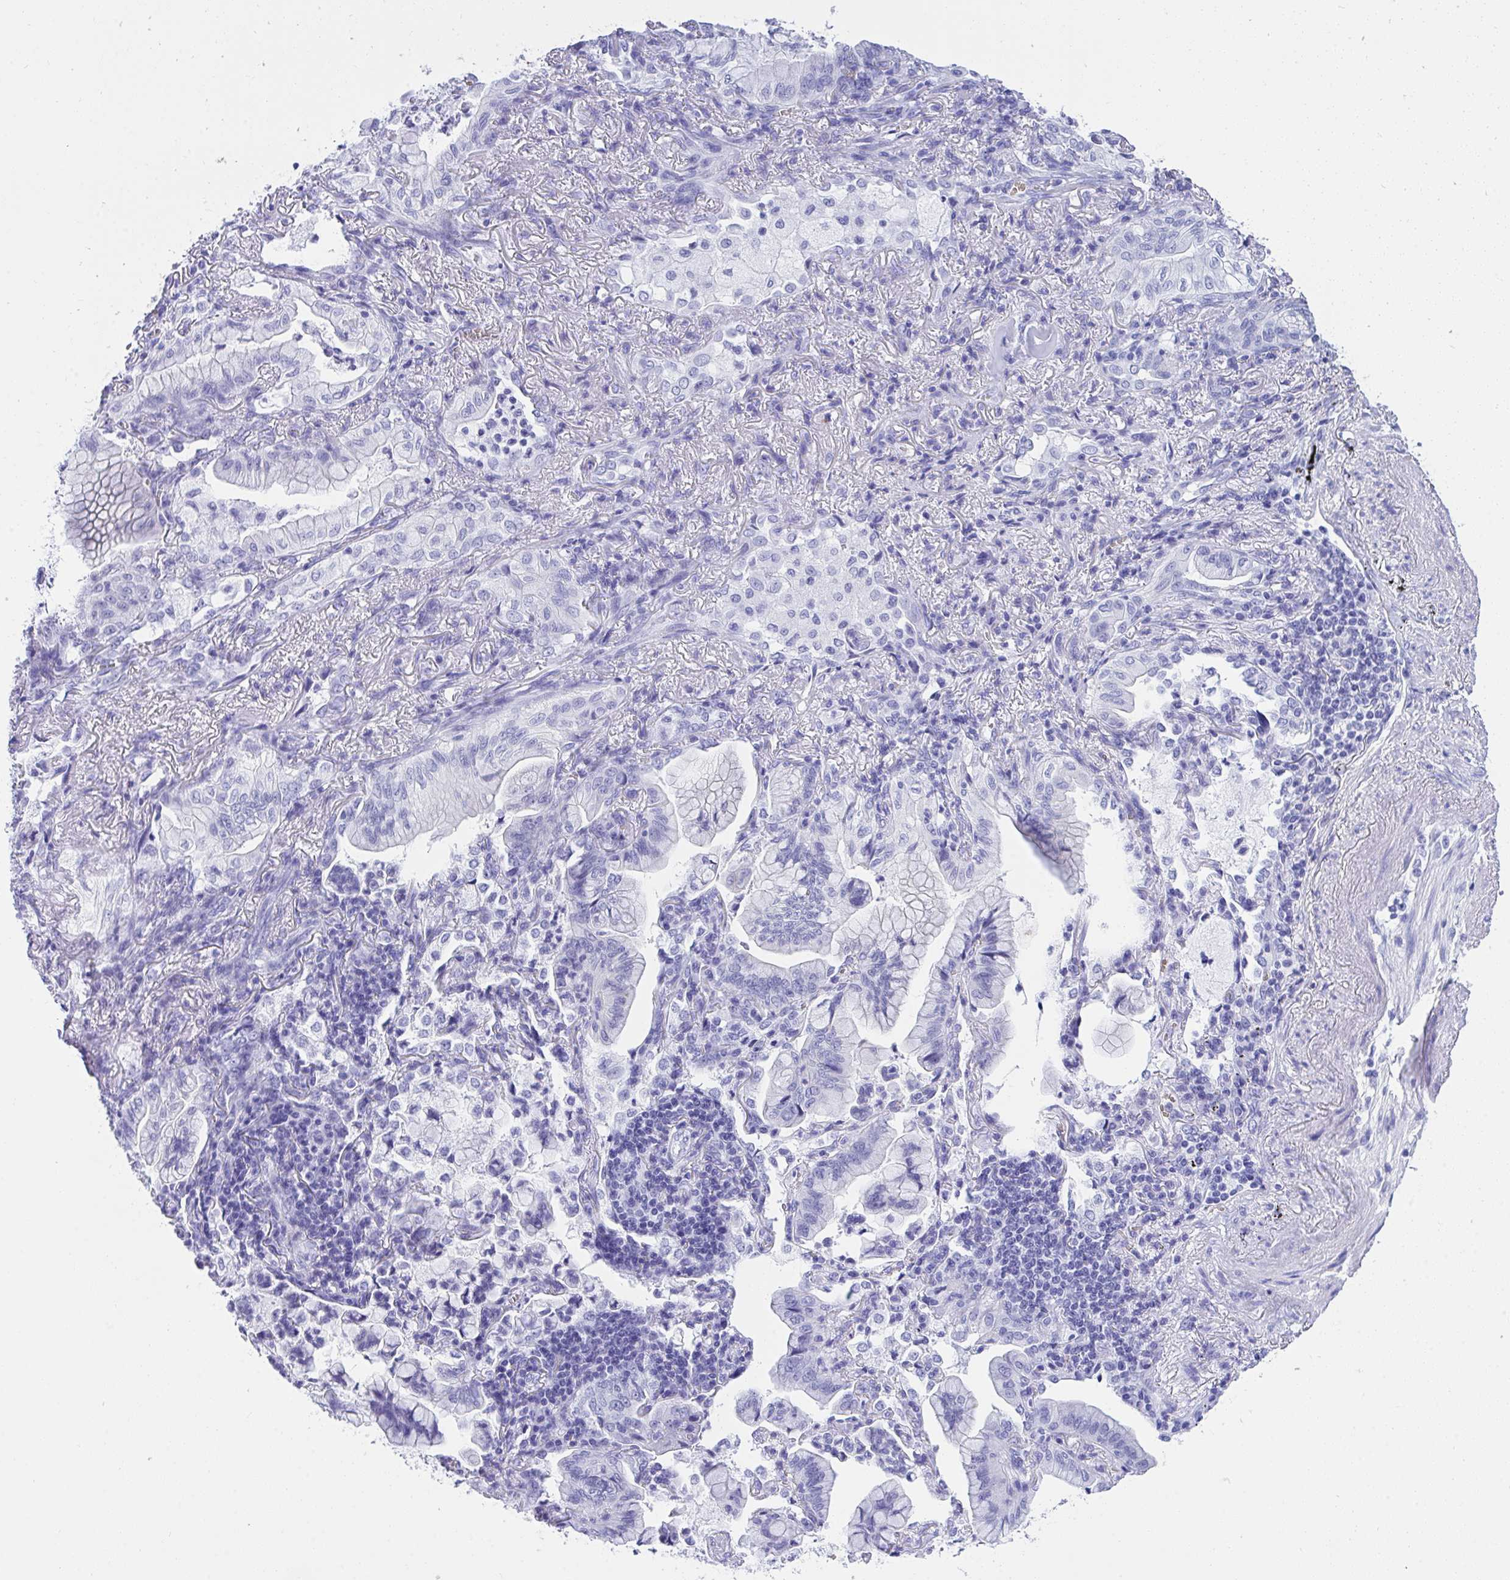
{"staining": {"intensity": "negative", "quantity": "none", "location": "none"}, "tissue": "lung cancer", "cell_type": "Tumor cells", "image_type": "cancer", "snomed": [{"axis": "morphology", "description": "Adenocarcinoma, NOS"}, {"axis": "topography", "description": "Lung"}], "caption": "IHC histopathology image of neoplastic tissue: human lung adenocarcinoma stained with DAB demonstrates no significant protein staining in tumor cells.", "gene": "ANK1", "patient": {"sex": "male", "age": 77}}